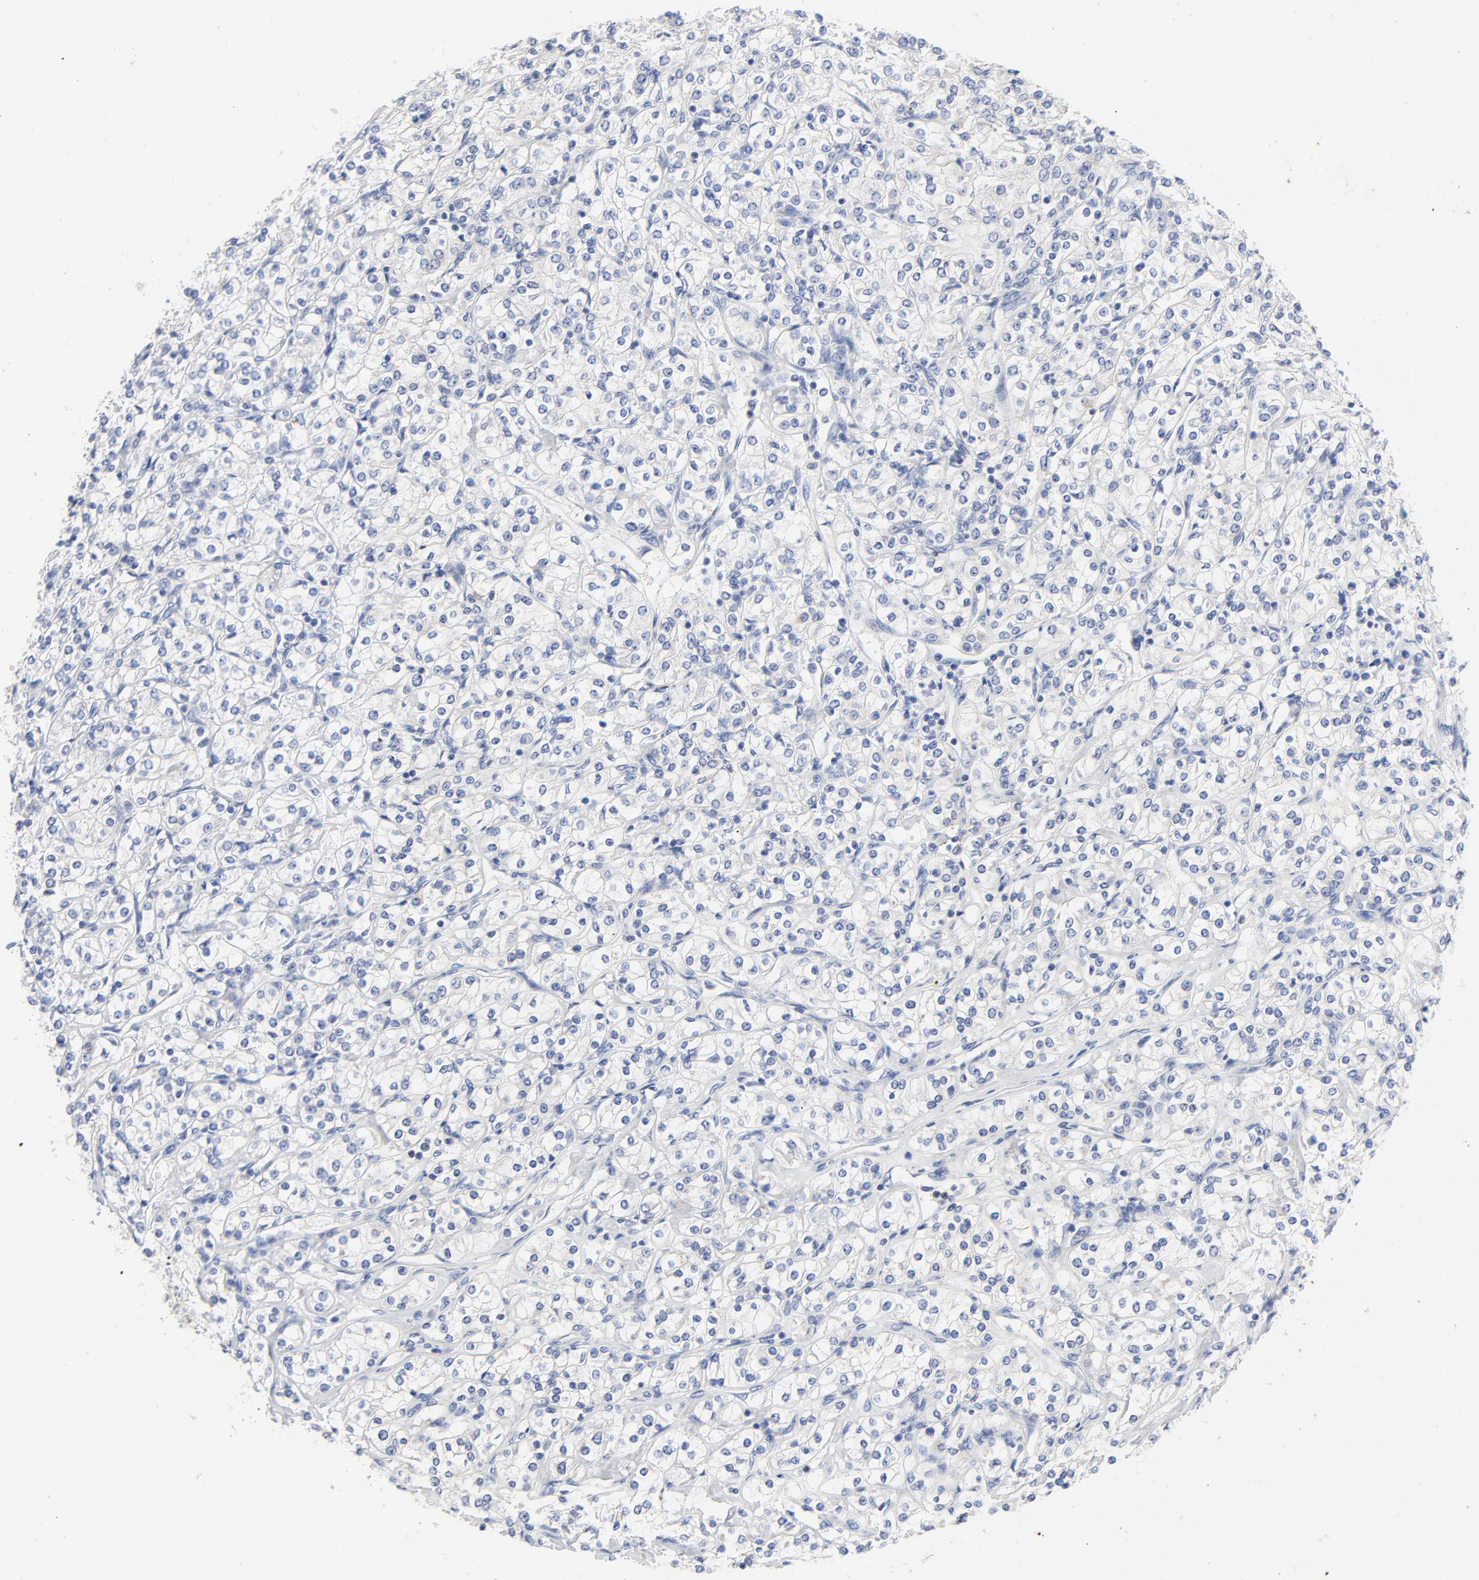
{"staining": {"intensity": "negative", "quantity": "none", "location": "none"}, "tissue": "renal cancer", "cell_type": "Tumor cells", "image_type": "cancer", "snomed": [{"axis": "morphology", "description": "Adenocarcinoma, NOS"}, {"axis": "topography", "description": "Kidney"}], "caption": "Immunohistochemical staining of human renal adenocarcinoma reveals no significant staining in tumor cells.", "gene": "AADAC", "patient": {"sex": "male", "age": 77}}